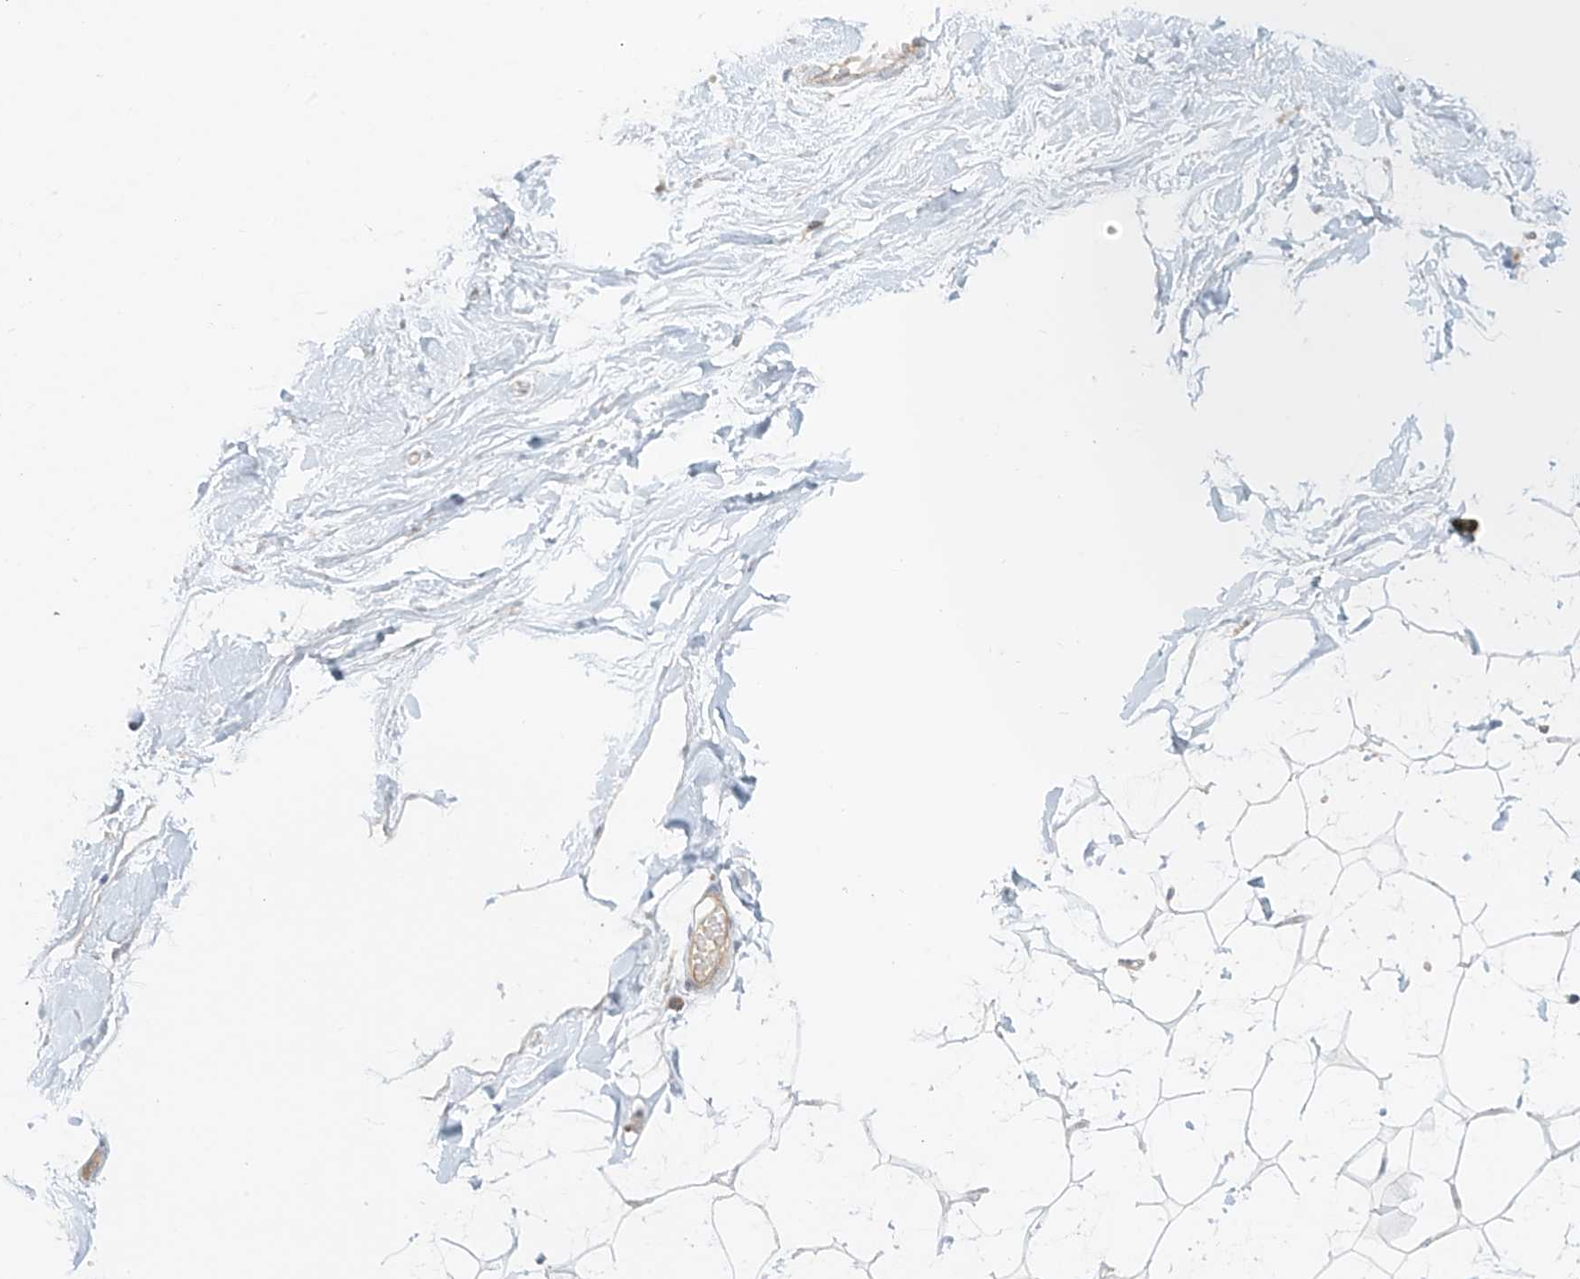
{"staining": {"intensity": "weak", "quantity": "25%-75%", "location": "cytoplasmic/membranous"}, "tissue": "breast", "cell_type": "Adipocytes", "image_type": "normal", "snomed": [{"axis": "morphology", "description": "Normal tissue, NOS"}, {"axis": "topography", "description": "Breast"}], "caption": "Adipocytes exhibit weak cytoplasmic/membranous staining in about 25%-75% of cells in unremarkable breast. (brown staining indicates protein expression, while blue staining denotes nuclei).", "gene": "ABCD1", "patient": {"sex": "female", "age": 26}}